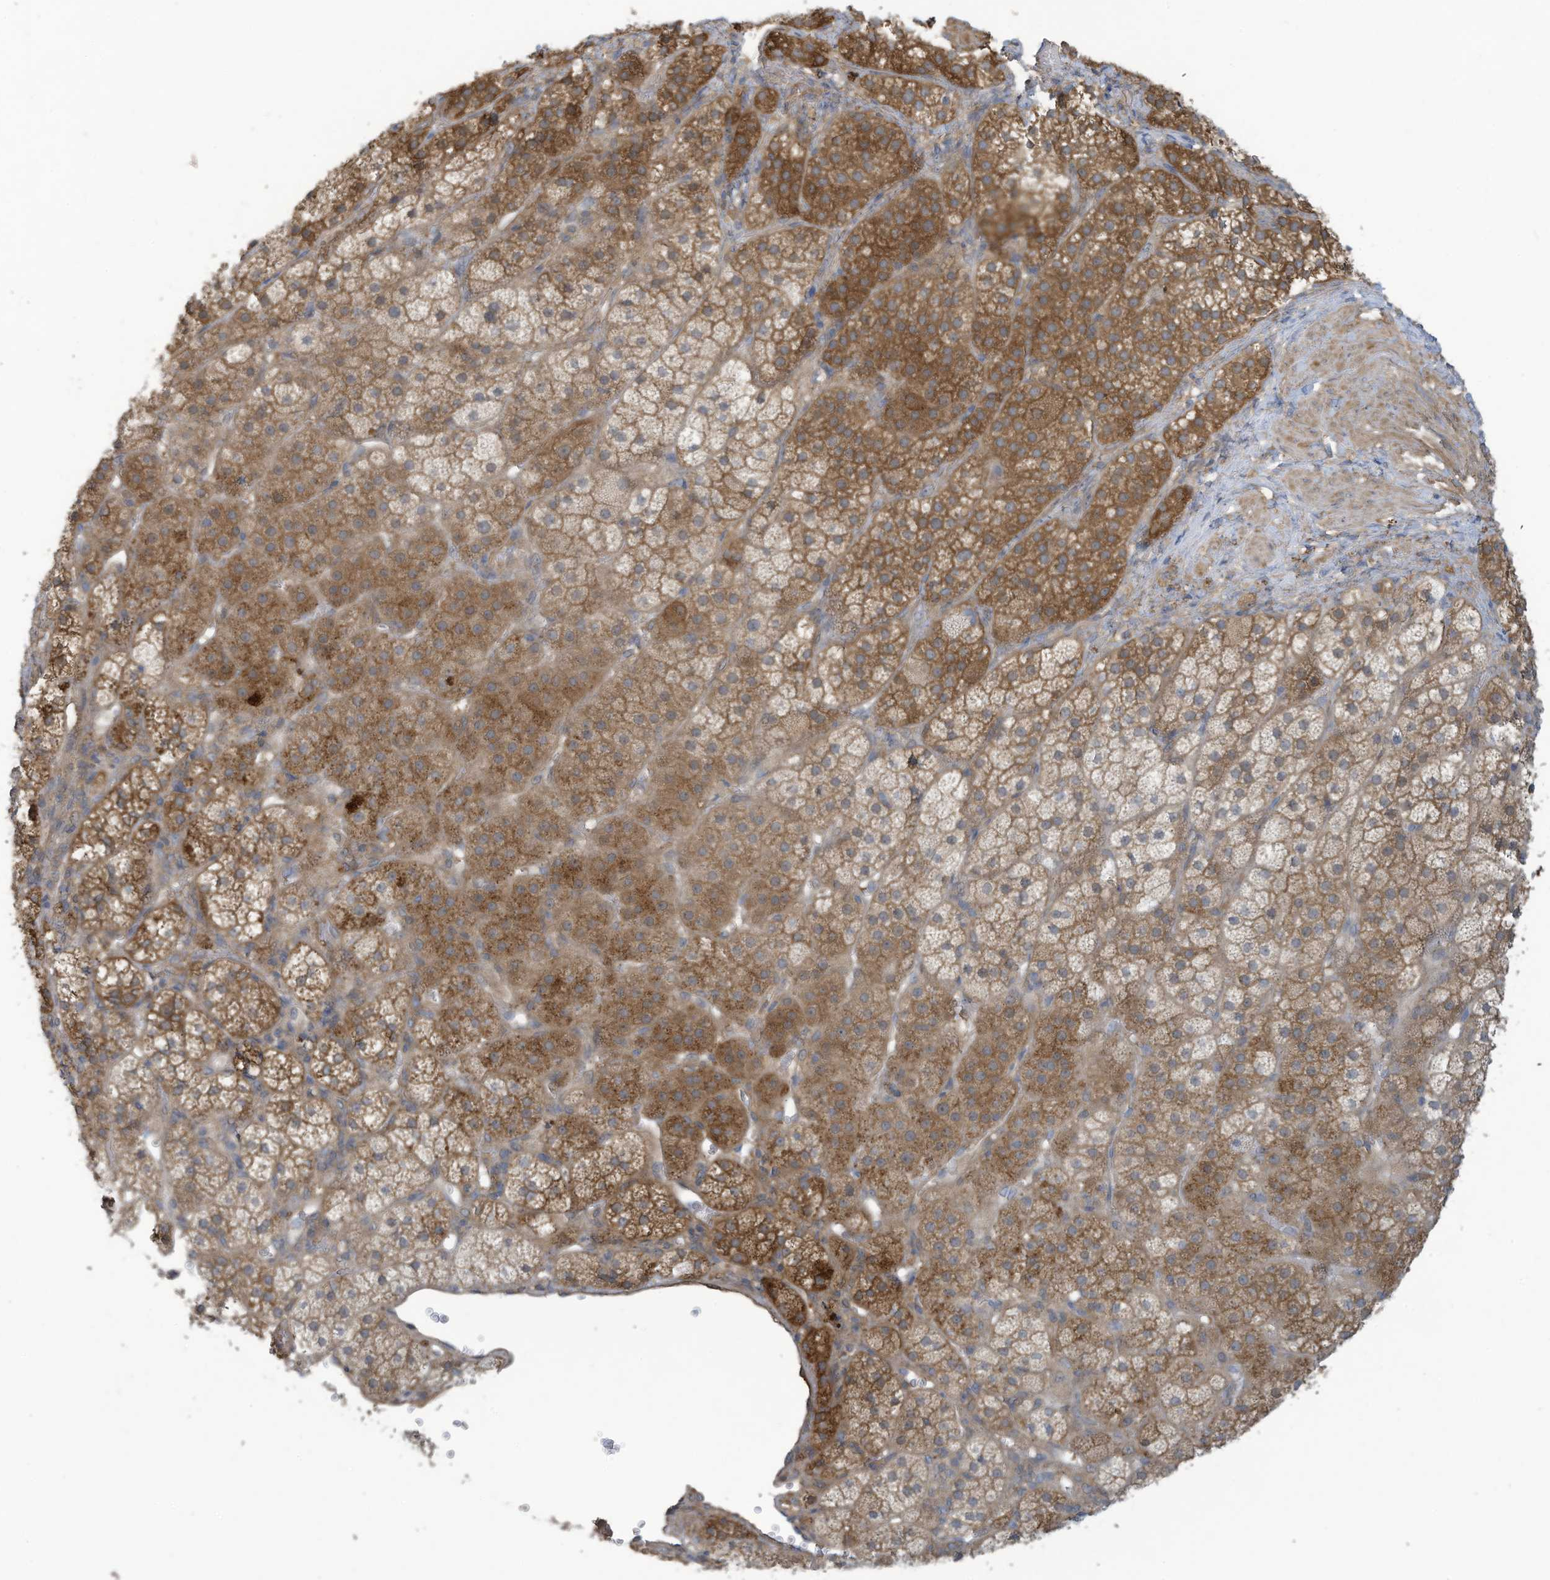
{"staining": {"intensity": "strong", "quantity": "25%-75%", "location": "cytoplasmic/membranous"}, "tissue": "adrenal gland", "cell_type": "Glandular cells", "image_type": "normal", "snomed": [{"axis": "morphology", "description": "Normal tissue, NOS"}, {"axis": "topography", "description": "Adrenal gland"}], "caption": "The micrograph demonstrates staining of benign adrenal gland, revealing strong cytoplasmic/membranous protein expression (brown color) within glandular cells. (DAB IHC with brightfield microscopy, high magnification).", "gene": "ADI1", "patient": {"sex": "male", "age": 57}}